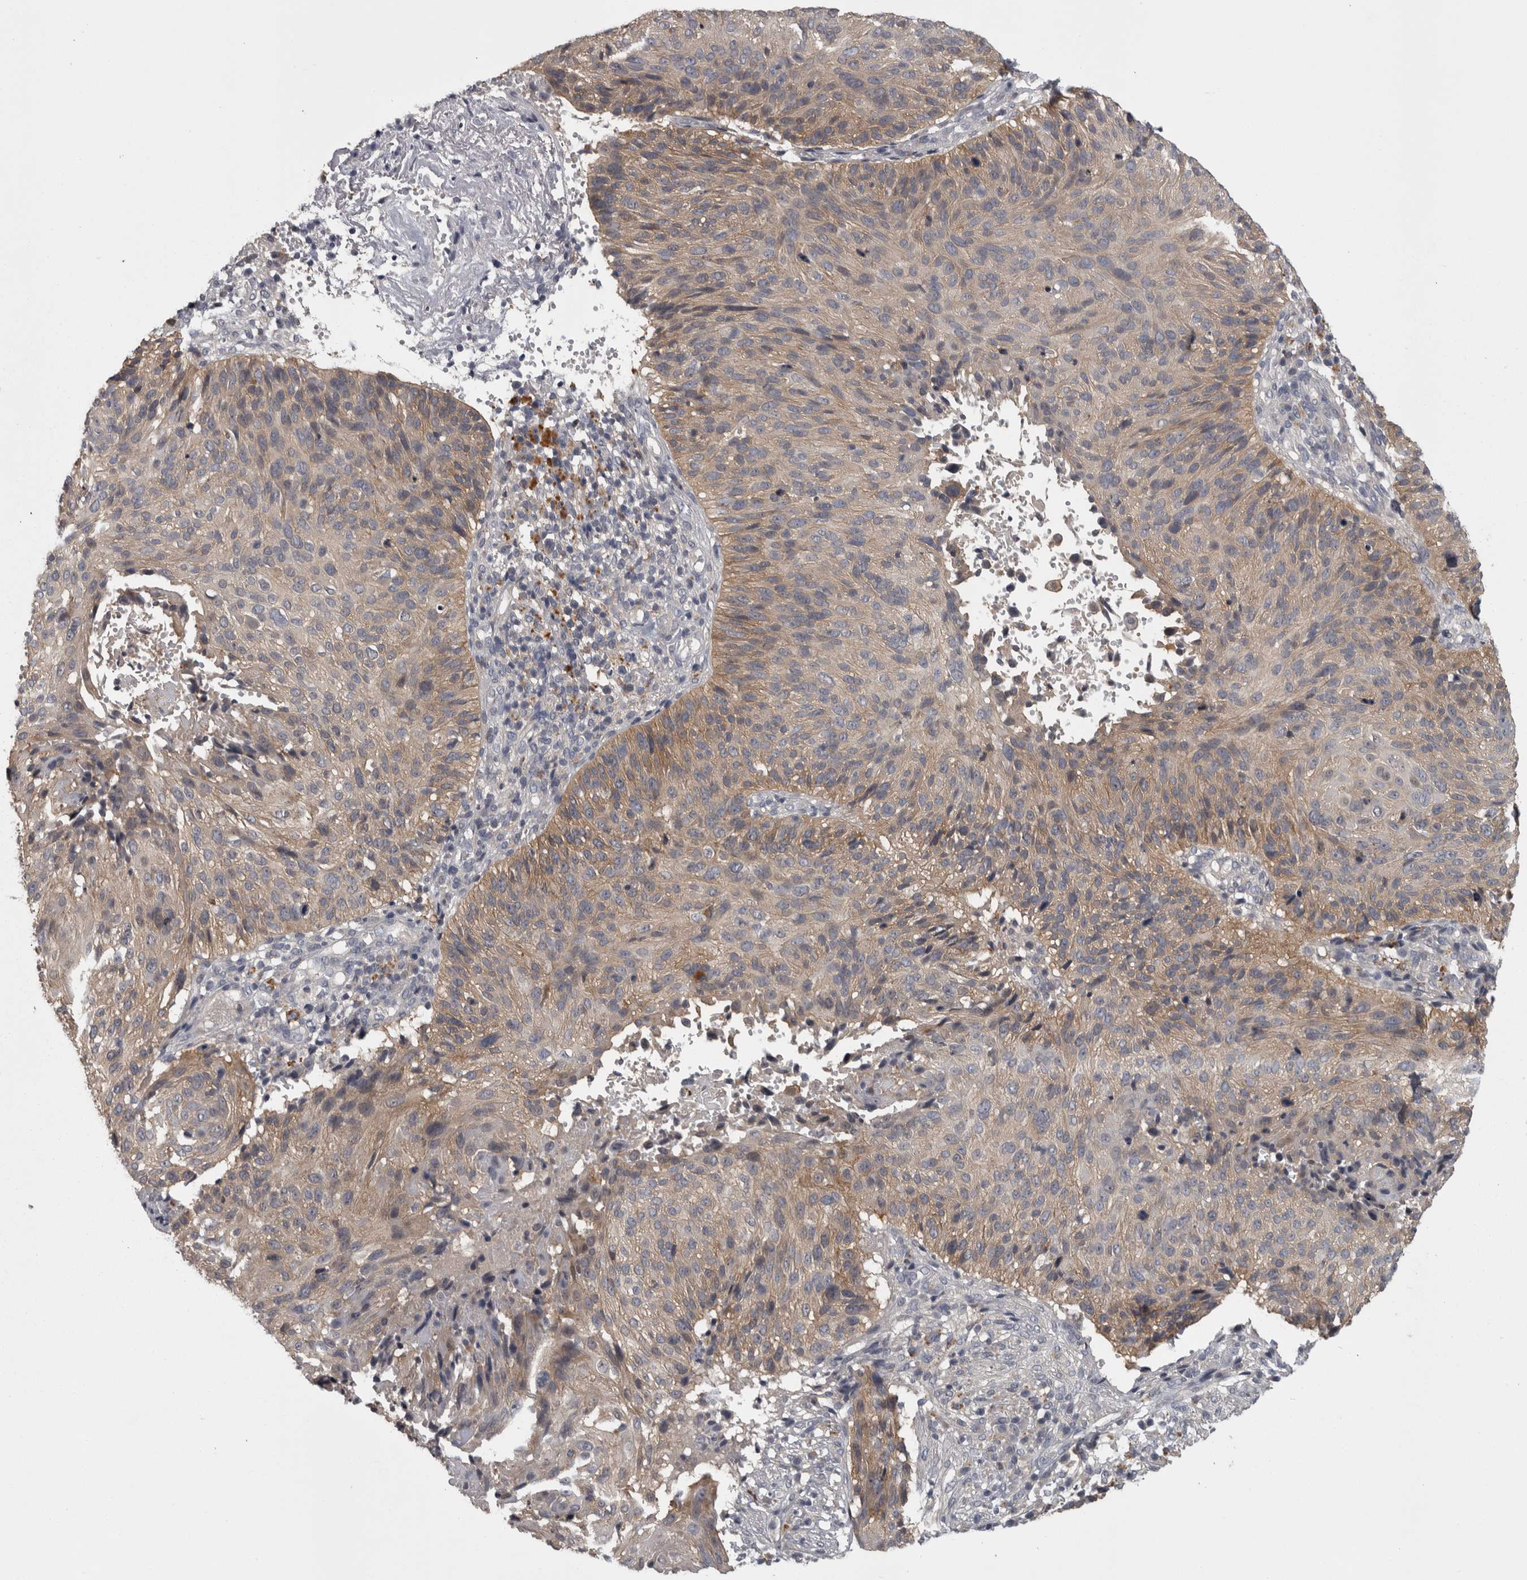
{"staining": {"intensity": "weak", "quantity": "25%-75%", "location": "cytoplasmic/membranous"}, "tissue": "cervical cancer", "cell_type": "Tumor cells", "image_type": "cancer", "snomed": [{"axis": "morphology", "description": "Squamous cell carcinoma, NOS"}, {"axis": "topography", "description": "Cervix"}], "caption": "Immunohistochemistry (IHC) photomicrograph of cervical cancer (squamous cell carcinoma) stained for a protein (brown), which displays low levels of weak cytoplasmic/membranous staining in about 25%-75% of tumor cells.", "gene": "PRKCI", "patient": {"sex": "female", "age": 74}}